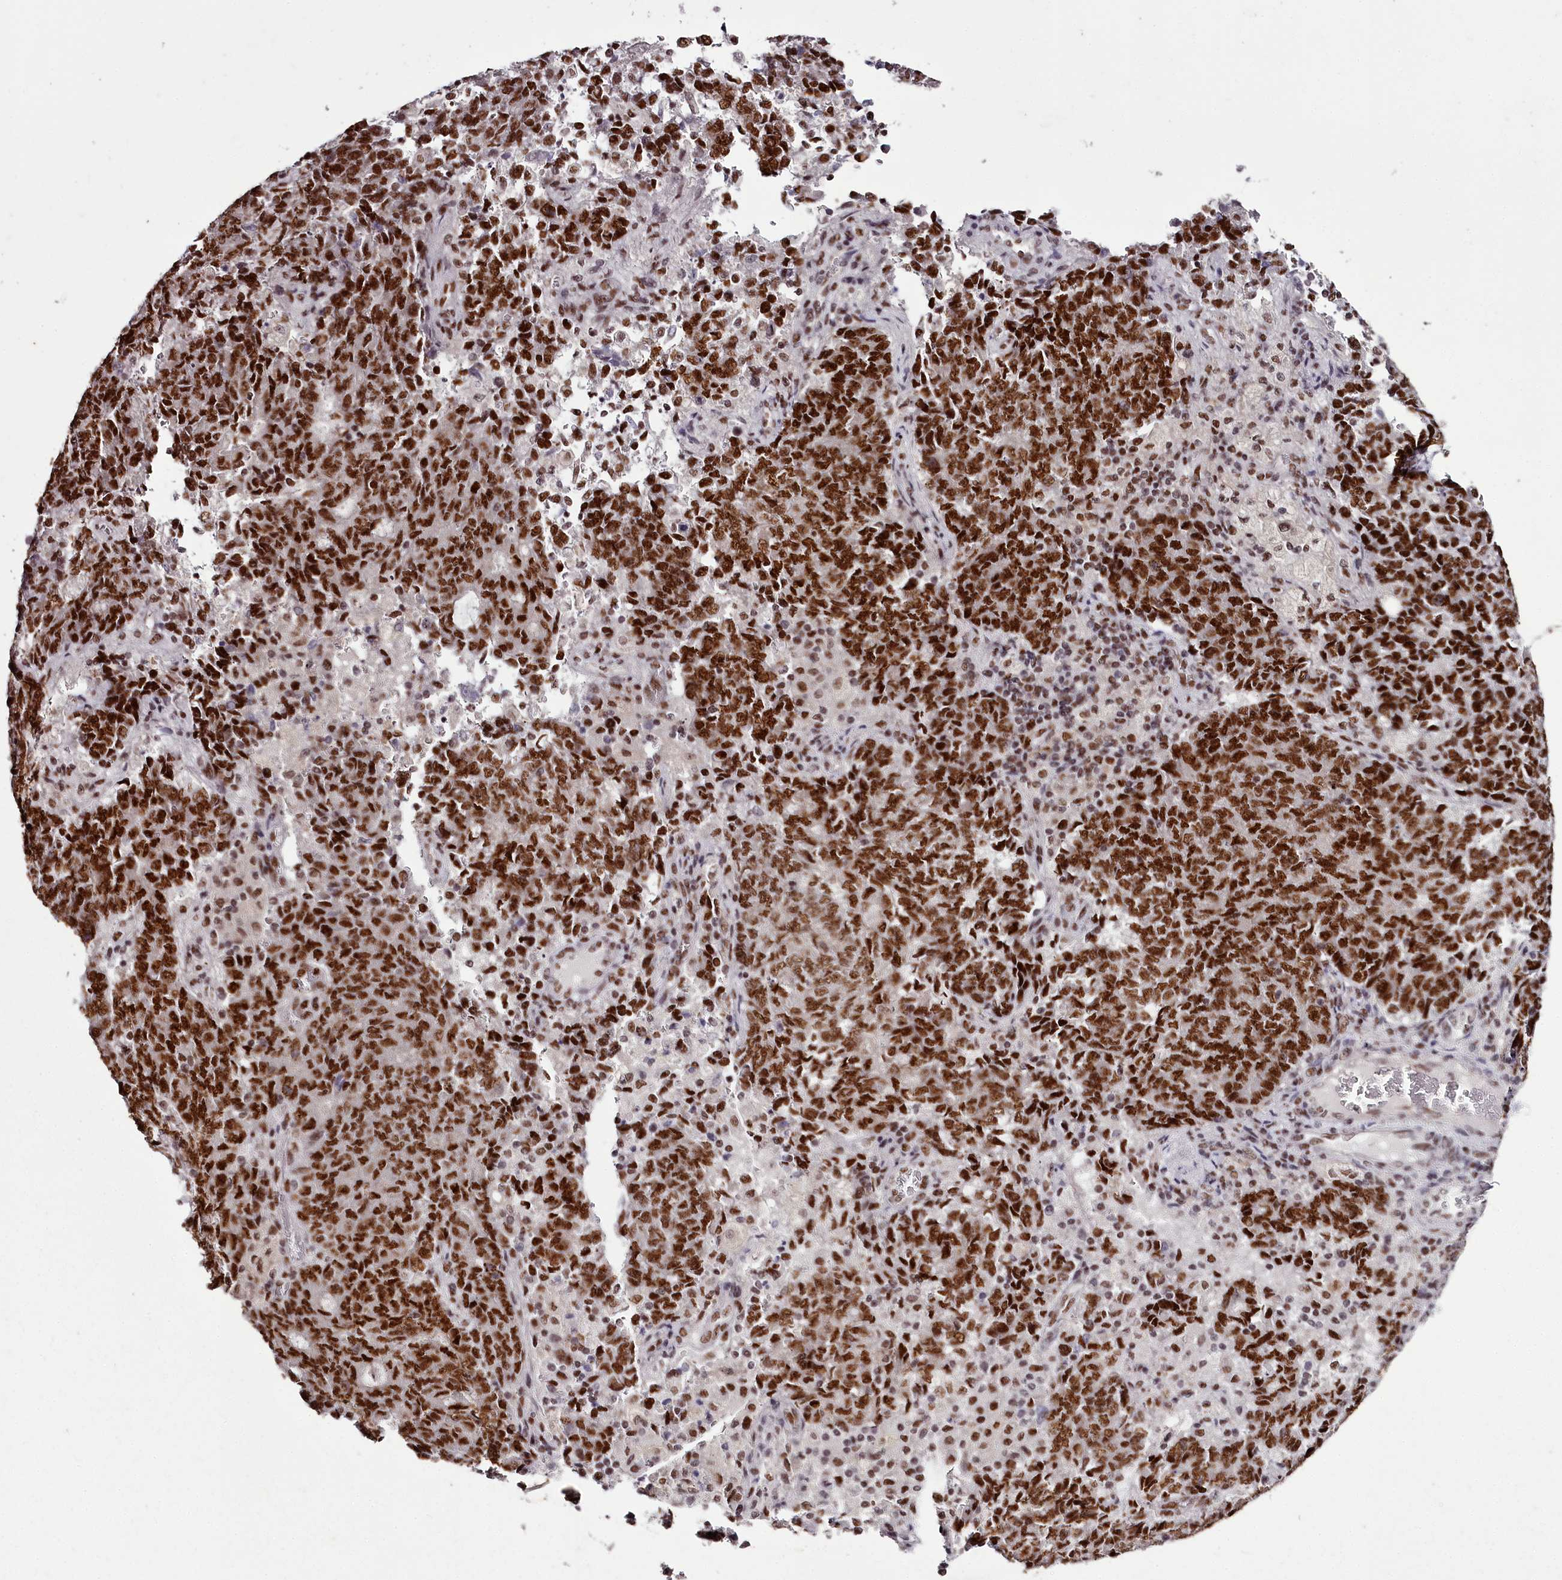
{"staining": {"intensity": "strong", "quantity": ">75%", "location": "nuclear"}, "tissue": "endometrial cancer", "cell_type": "Tumor cells", "image_type": "cancer", "snomed": [{"axis": "morphology", "description": "Adenocarcinoma, NOS"}, {"axis": "topography", "description": "Endometrium"}], "caption": "Immunohistochemistry (IHC) of endometrial adenocarcinoma demonstrates high levels of strong nuclear staining in about >75% of tumor cells.", "gene": "PSPC1", "patient": {"sex": "female", "age": 80}}